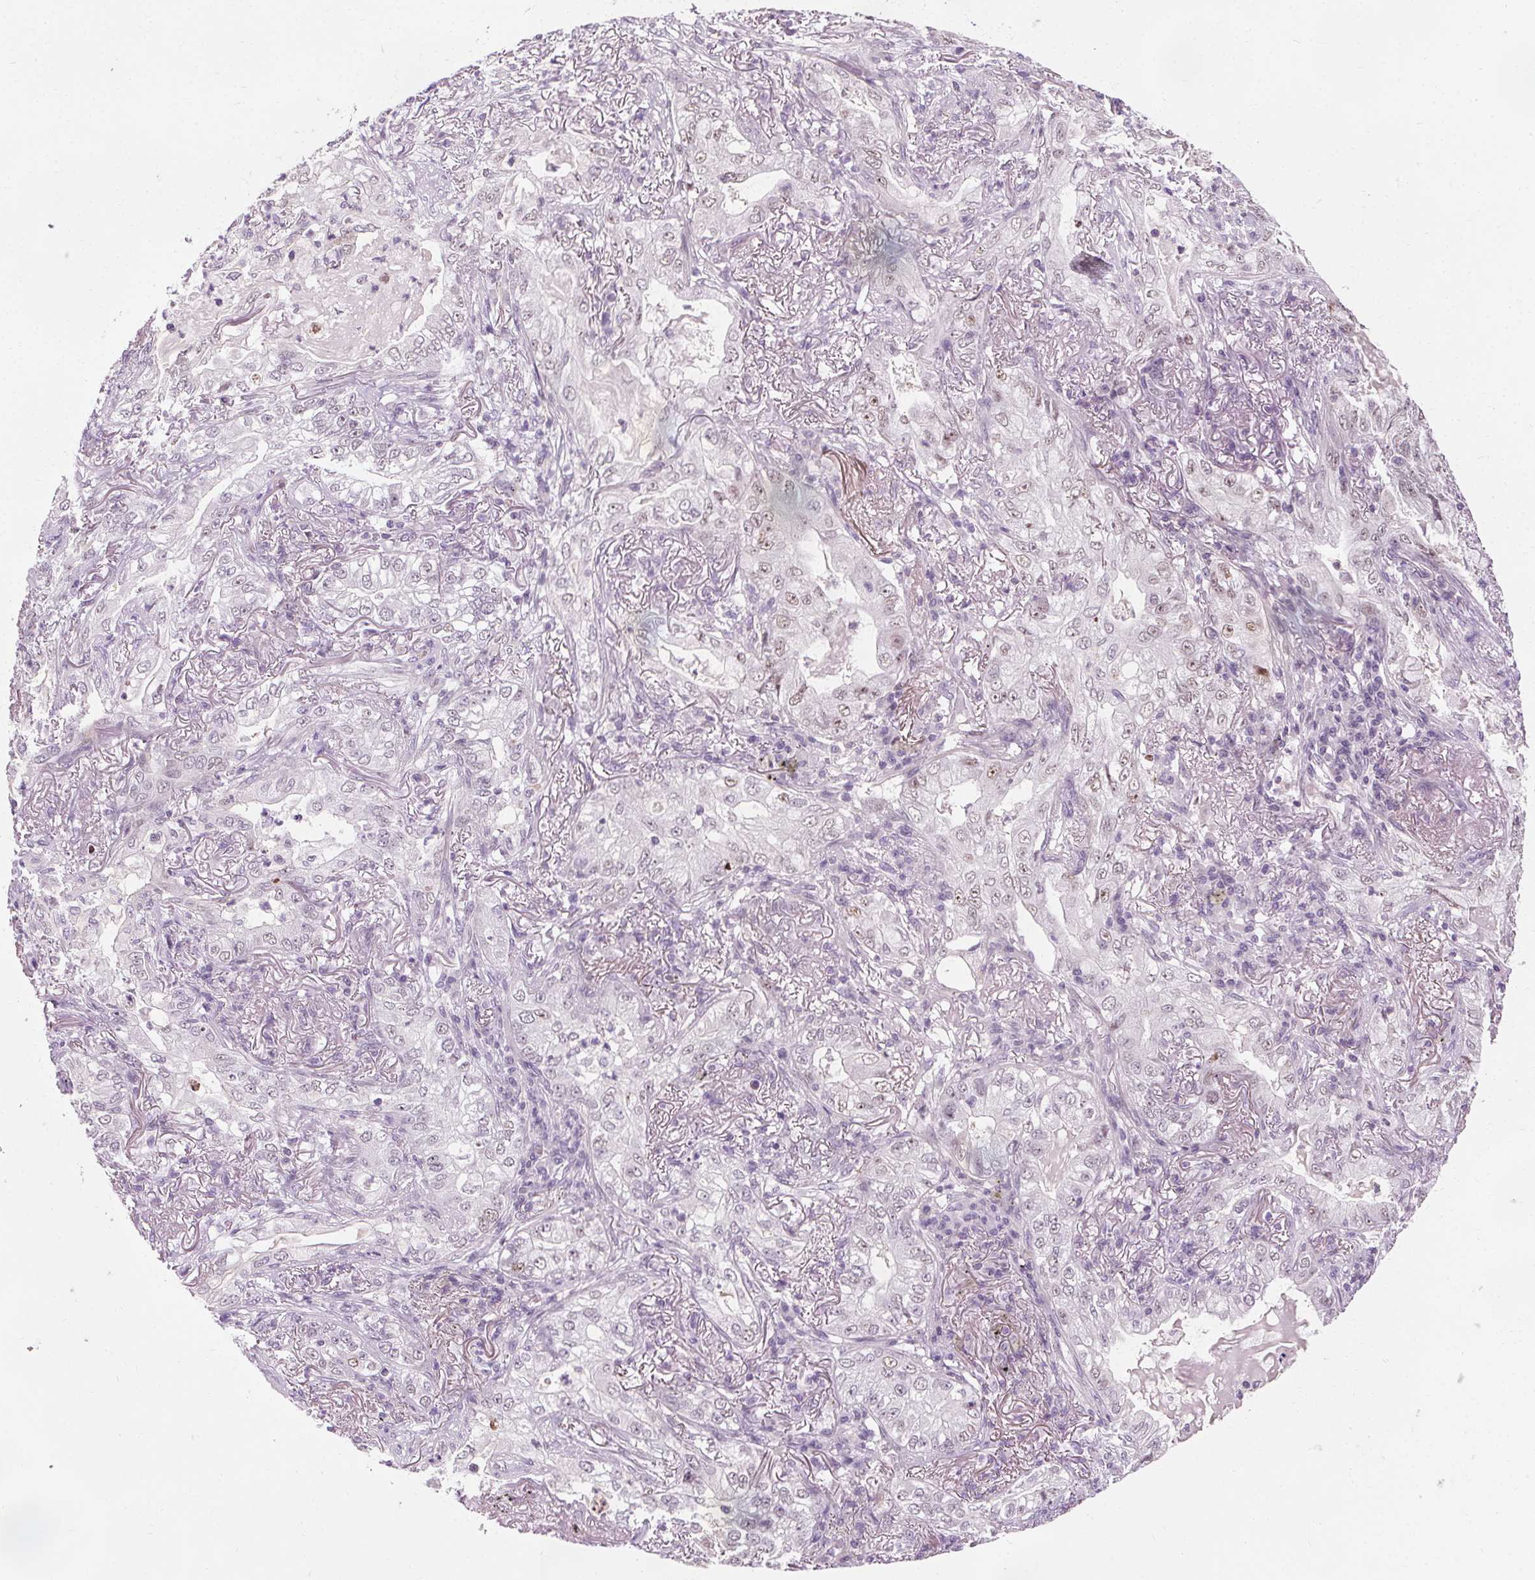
{"staining": {"intensity": "negative", "quantity": "none", "location": "none"}, "tissue": "lung cancer", "cell_type": "Tumor cells", "image_type": "cancer", "snomed": [{"axis": "morphology", "description": "Adenocarcinoma, NOS"}, {"axis": "topography", "description": "Lung"}], "caption": "Tumor cells are negative for protein expression in human lung cancer.", "gene": "CEBPA", "patient": {"sex": "female", "age": 73}}